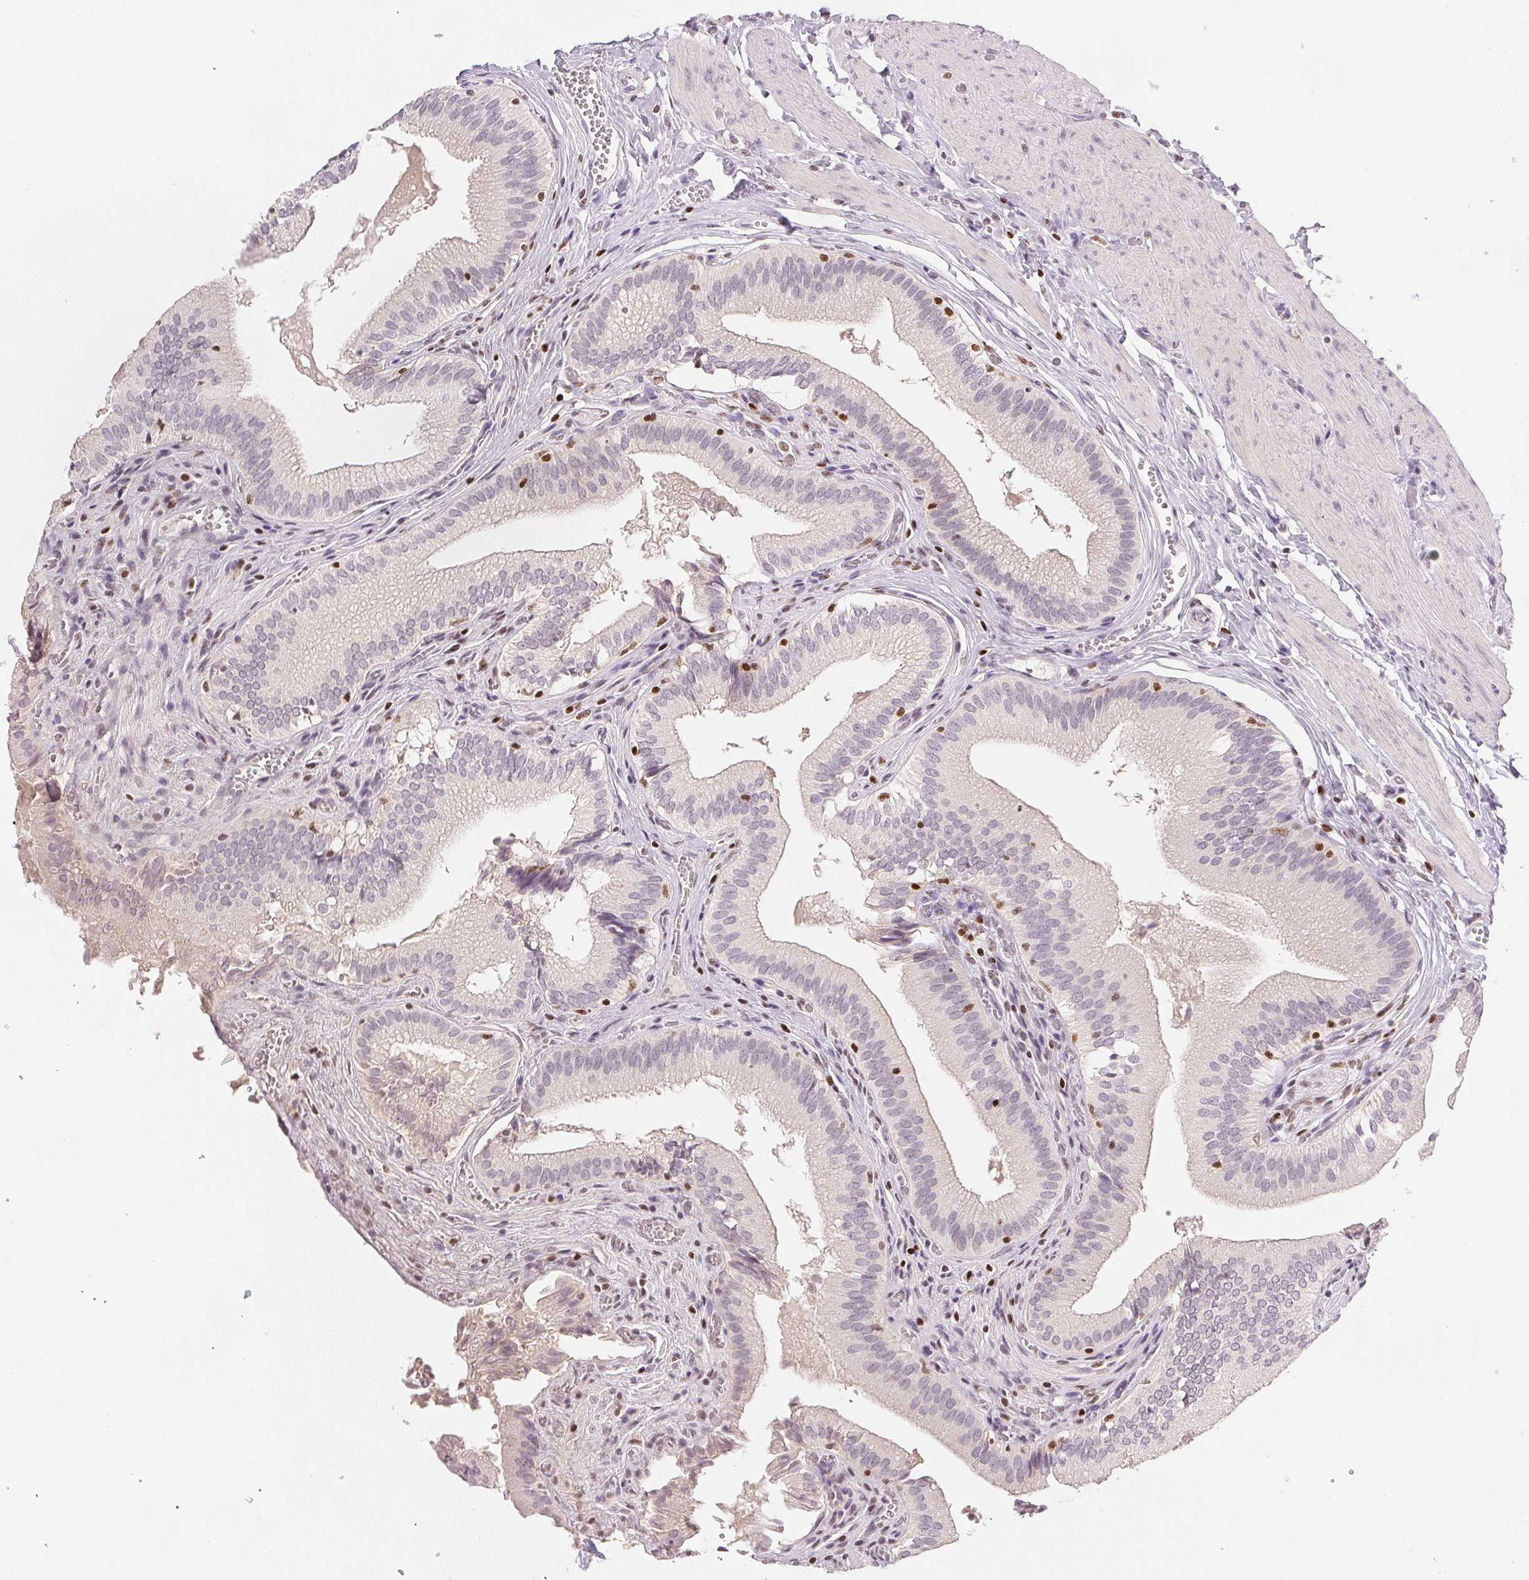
{"staining": {"intensity": "negative", "quantity": "none", "location": "none"}, "tissue": "gallbladder", "cell_type": "Glandular cells", "image_type": "normal", "snomed": [{"axis": "morphology", "description": "Normal tissue, NOS"}, {"axis": "topography", "description": "Gallbladder"}, {"axis": "topography", "description": "Peripheral nerve tissue"}], "caption": "IHC photomicrograph of normal gallbladder stained for a protein (brown), which reveals no positivity in glandular cells.", "gene": "RUNX2", "patient": {"sex": "male", "age": 17}}